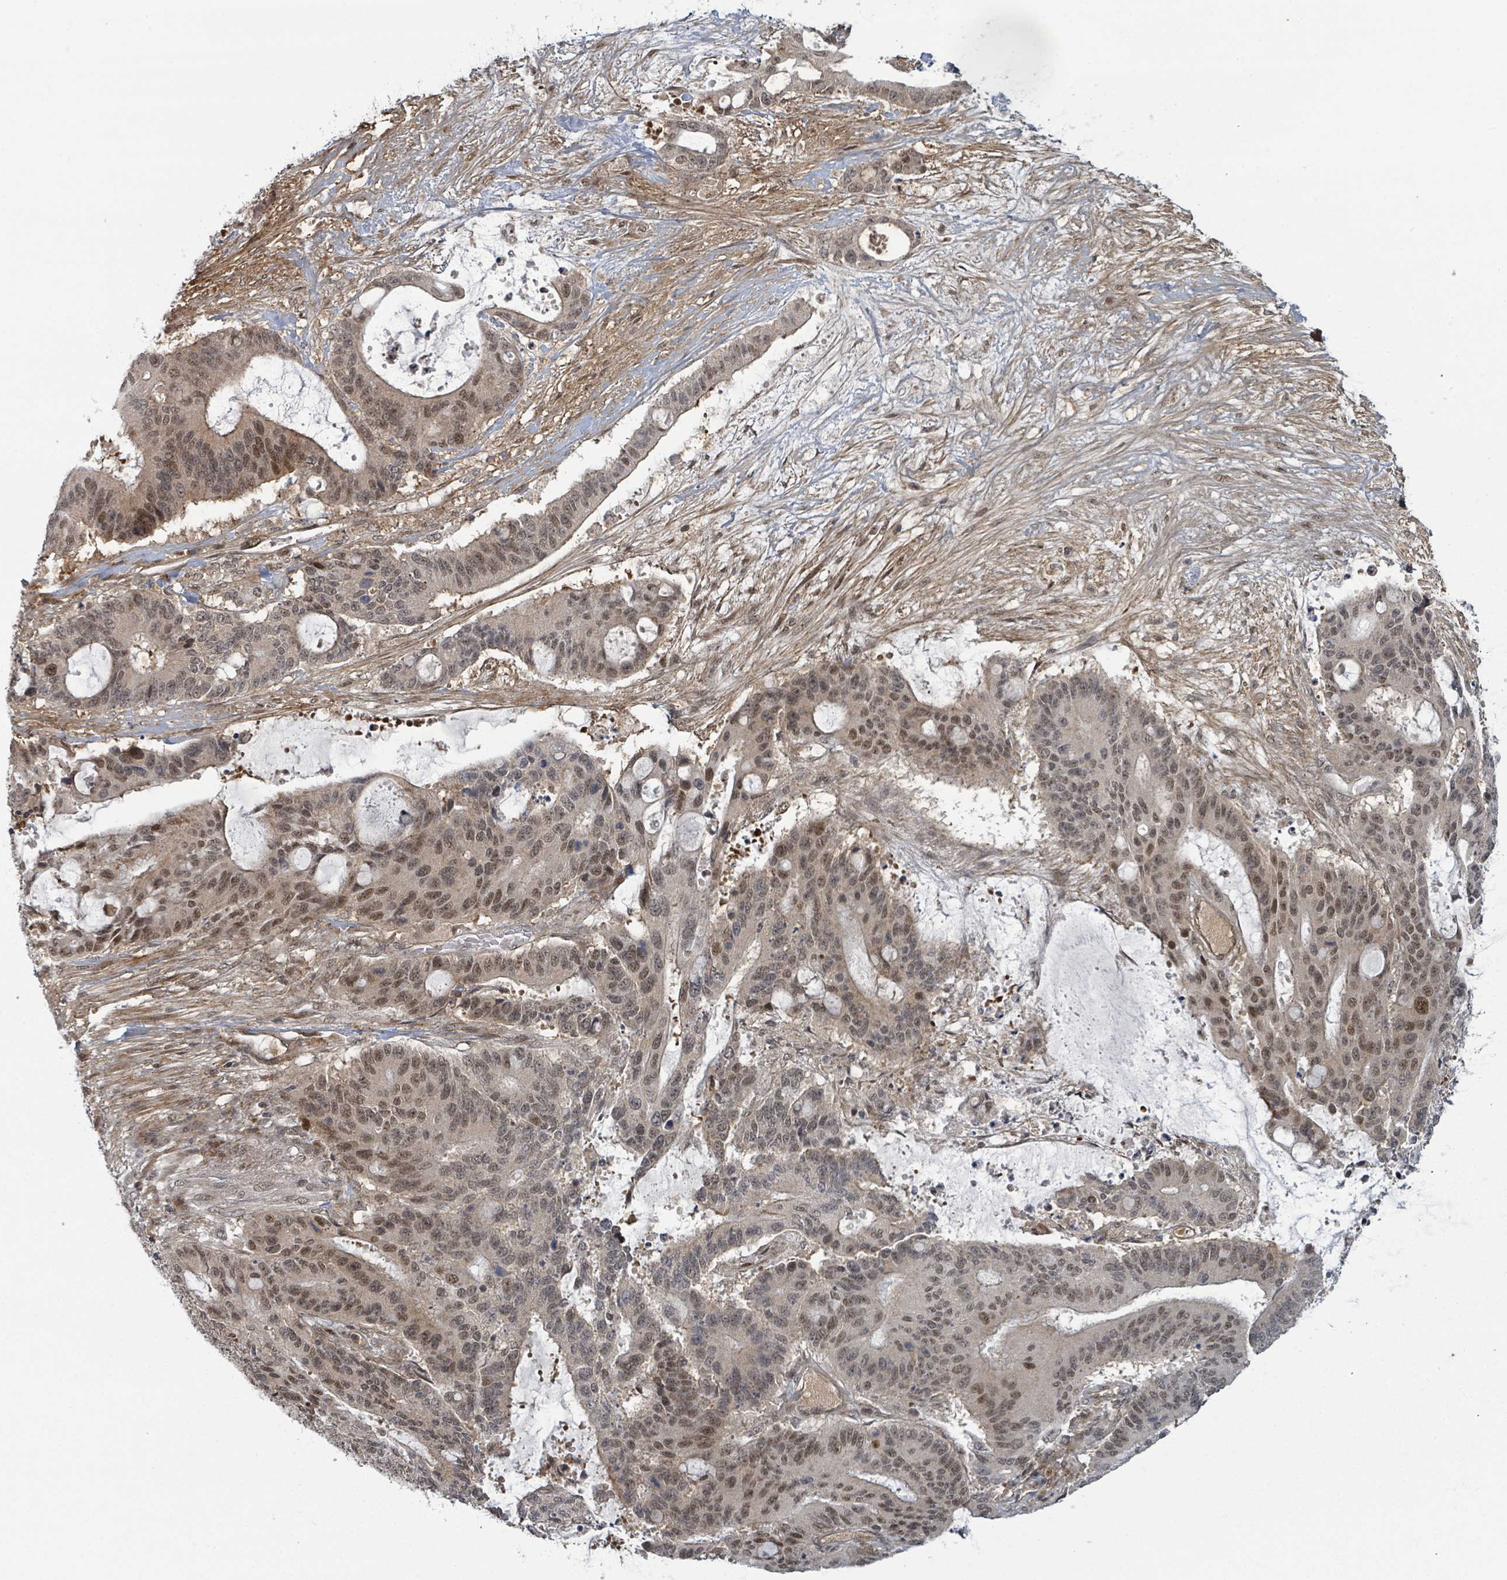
{"staining": {"intensity": "moderate", "quantity": "25%-75%", "location": "cytoplasmic/membranous,nuclear"}, "tissue": "liver cancer", "cell_type": "Tumor cells", "image_type": "cancer", "snomed": [{"axis": "morphology", "description": "Normal tissue, NOS"}, {"axis": "morphology", "description": "Cholangiocarcinoma"}, {"axis": "topography", "description": "Liver"}, {"axis": "topography", "description": "Peripheral nerve tissue"}], "caption": "Protein analysis of cholangiocarcinoma (liver) tissue displays moderate cytoplasmic/membranous and nuclear staining in approximately 25%-75% of tumor cells.", "gene": "GTF3C1", "patient": {"sex": "female", "age": 73}}